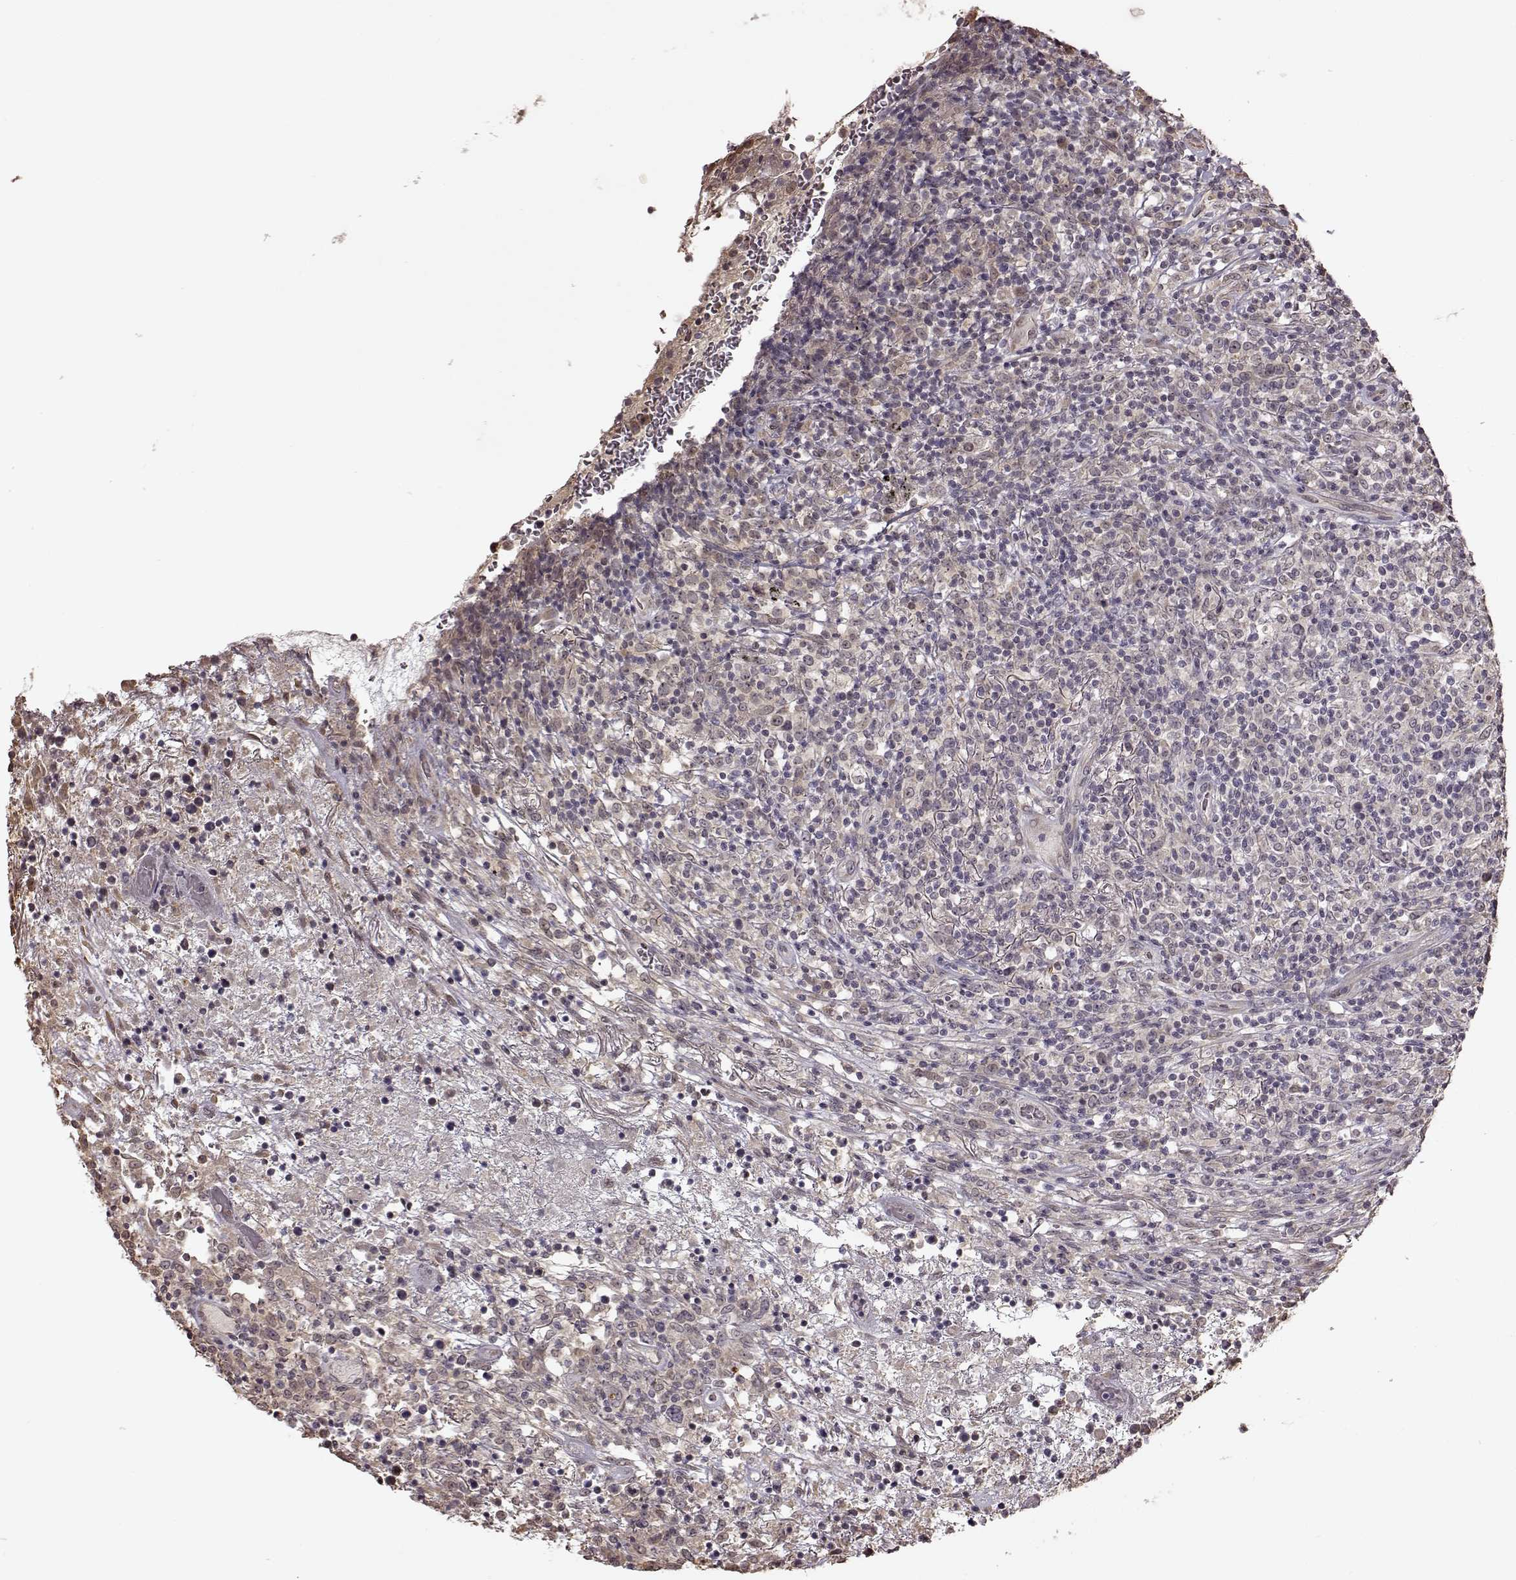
{"staining": {"intensity": "negative", "quantity": "none", "location": "none"}, "tissue": "lymphoma", "cell_type": "Tumor cells", "image_type": "cancer", "snomed": [{"axis": "morphology", "description": "Malignant lymphoma, non-Hodgkin's type, High grade"}, {"axis": "topography", "description": "Lung"}], "caption": "DAB (3,3'-diaminobenzidine) immunohistochemical staining of human malignant lymphoma, non-Hodgkin's type (high-grade) displays no significant expression in tumor cells.", "gene": "CRB1", "patient": {"sex": "male", "age": 79}}